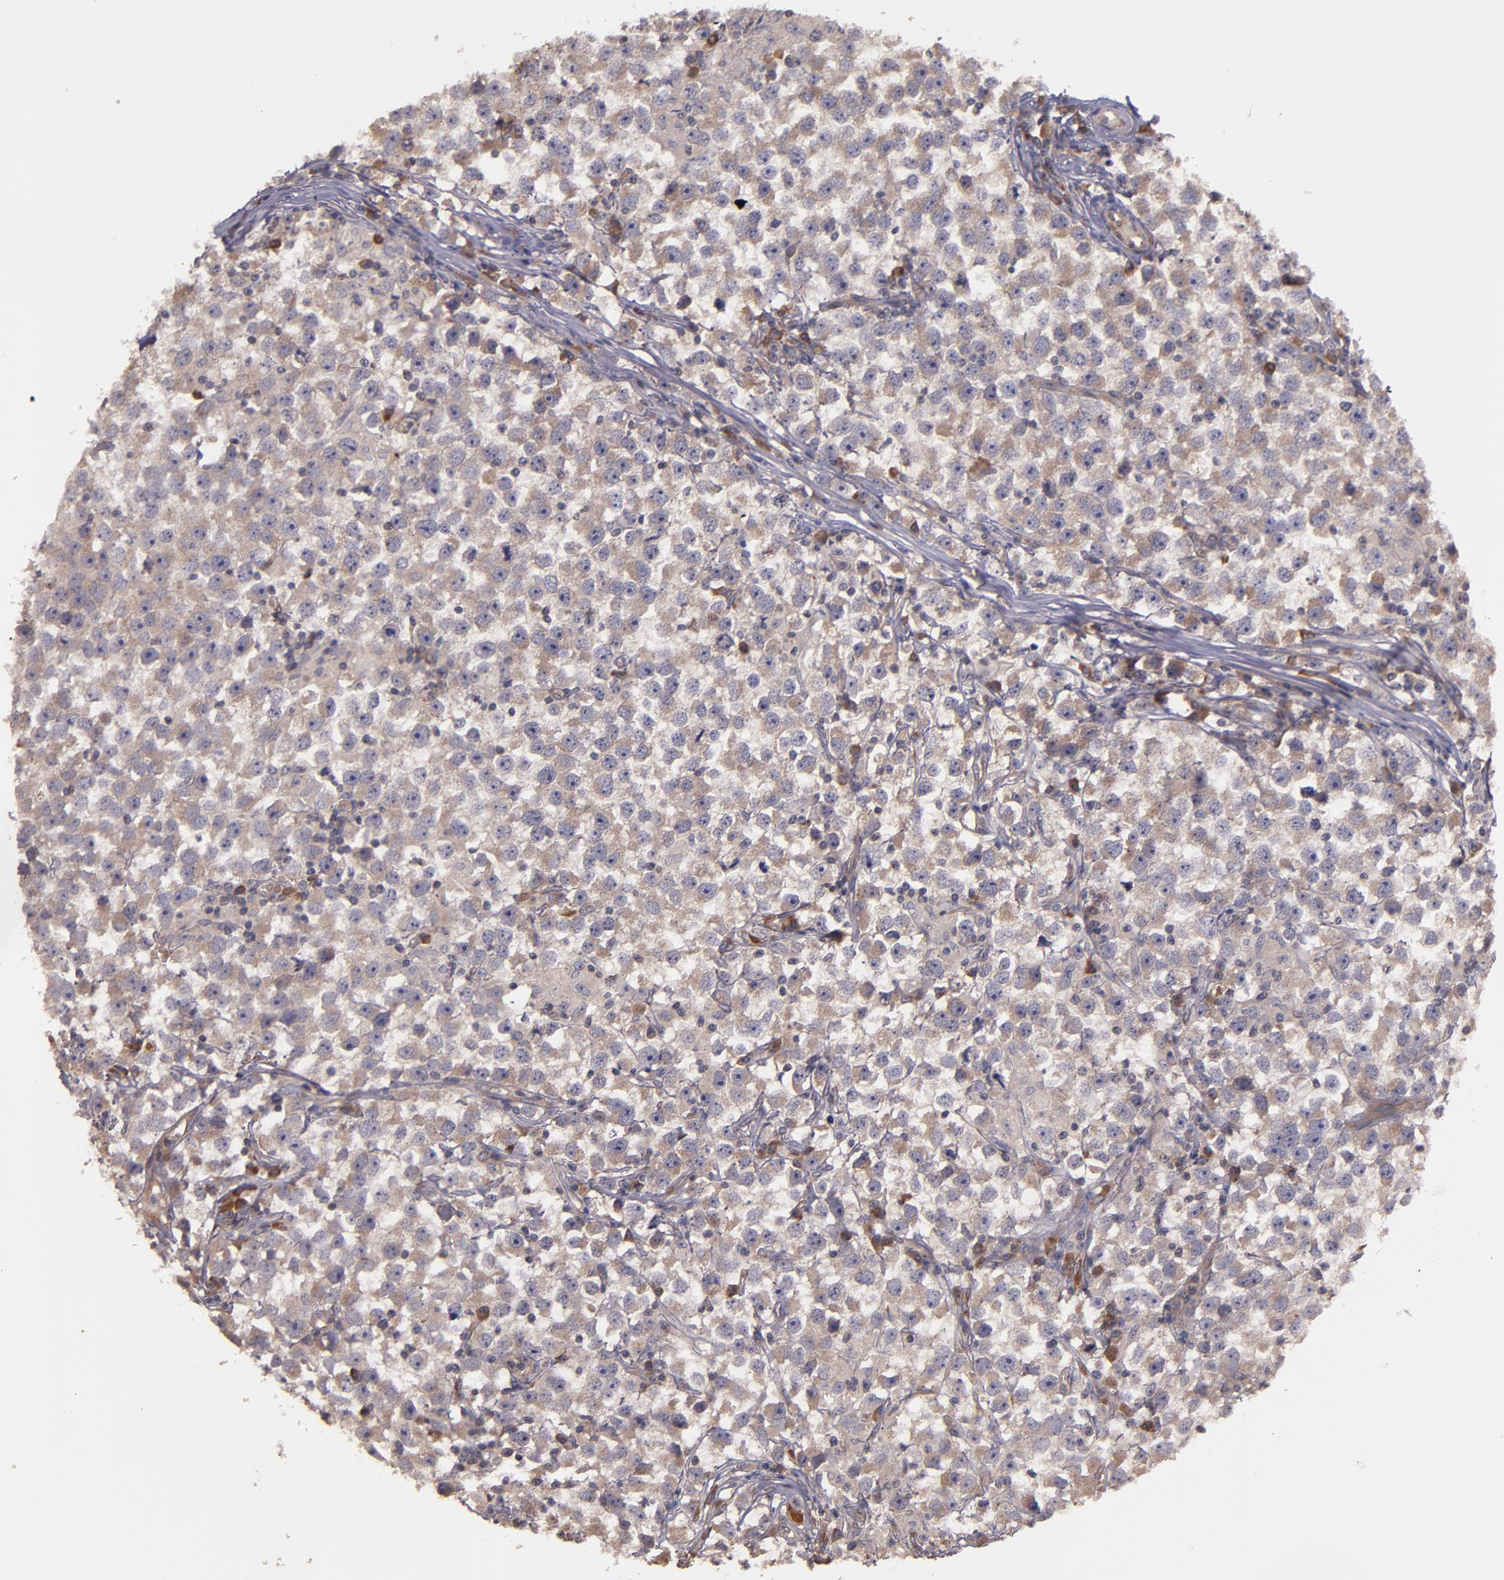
{"staining": {"intensity": "moderate", "quantity": ">75%", "location": "cytoplasmic/membranous"}, "tissue": "testis cancer", "cell_type": "Tumor cells", "image_type": "cancer", "snomed": [{"axis": "morphology", "description": "Seminoma, NOS"}, {"axis": "topography", "description": "Testis"}], "caption": "Testis cancer (seminoma) stained with immunohistochemistry (IHC) demonstrates moderate cytoplasmic/membranous expression in about >75% of tumor cells. (DAB IHC with brightfield microscopy, high magnification).", "gene": "PRAF2", "patient": {"sex": "male", "age": 33}}